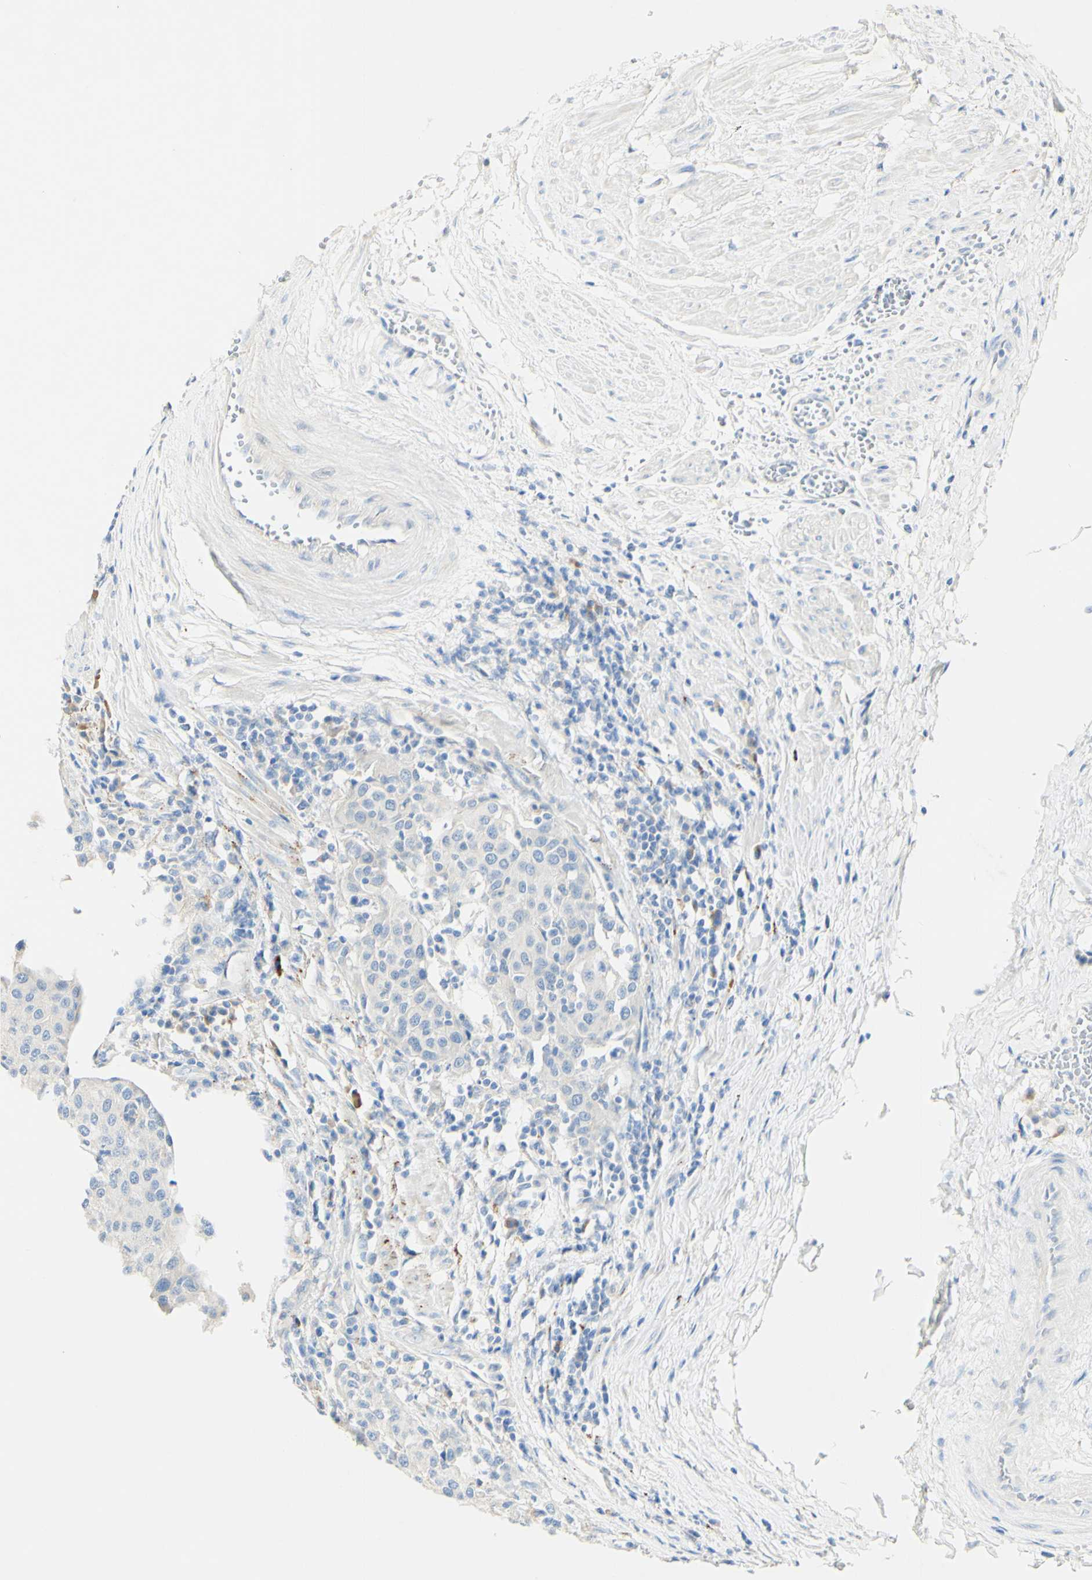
{"staining": {"intensity": "negative", "quantity": "none", "location": "none"}, "tissue": "urothelial cancer", "cell_type": "Tumor cells", "image_type": "cancer", "snomed": [{"axis": "morphology", "description": "Urothelial carcinoma, High grade"}, {"axis": "topography", "description": "Urinary bladder"}], "caption": "High power microscopy image of an IHC image of urothelial carcinoma (high-grade), revealing no significant expression in tumor cells.", "gene": "FGF4", "patient": {"sex": "female", "age": 85}}